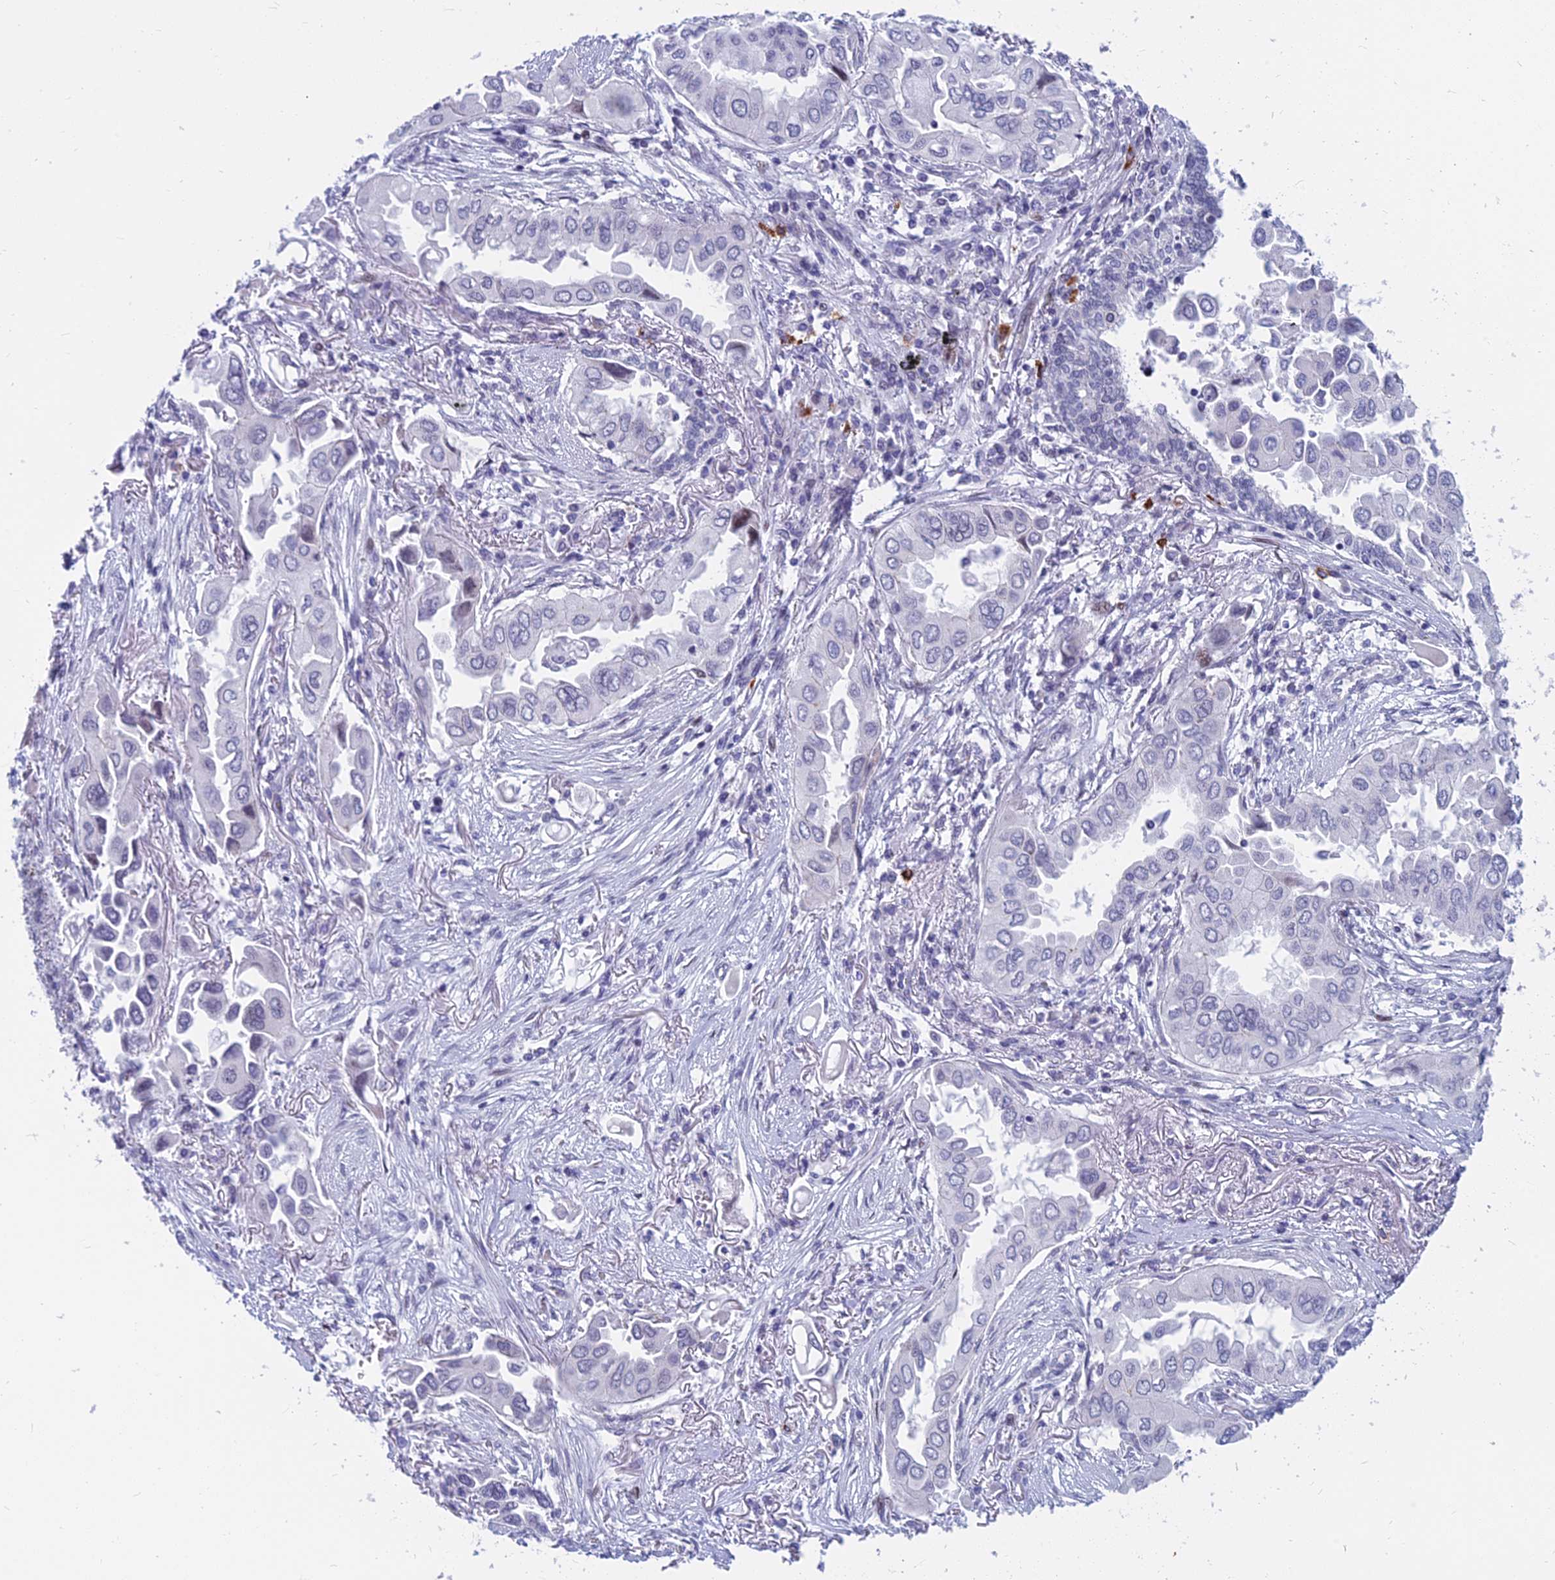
{"staining": {"intensity": "negative", "quantity": "none", "location": "none"}, "tissue": "lung cancer", "cell_type": "Tumor cells", "image_type": "cancer", "snomed": [{"axis": "morphology", "description": "Adenocarcinoma, NOS"}, {"axis": "topography", "description": "Lung"}], "caption": "DAB immunohistochemical staining of human lung adenocarcinoma reveals no significant positivity in tumor cells.", "gene": "MYBPC2", "patient": {"sex": "female", "age": 76}}